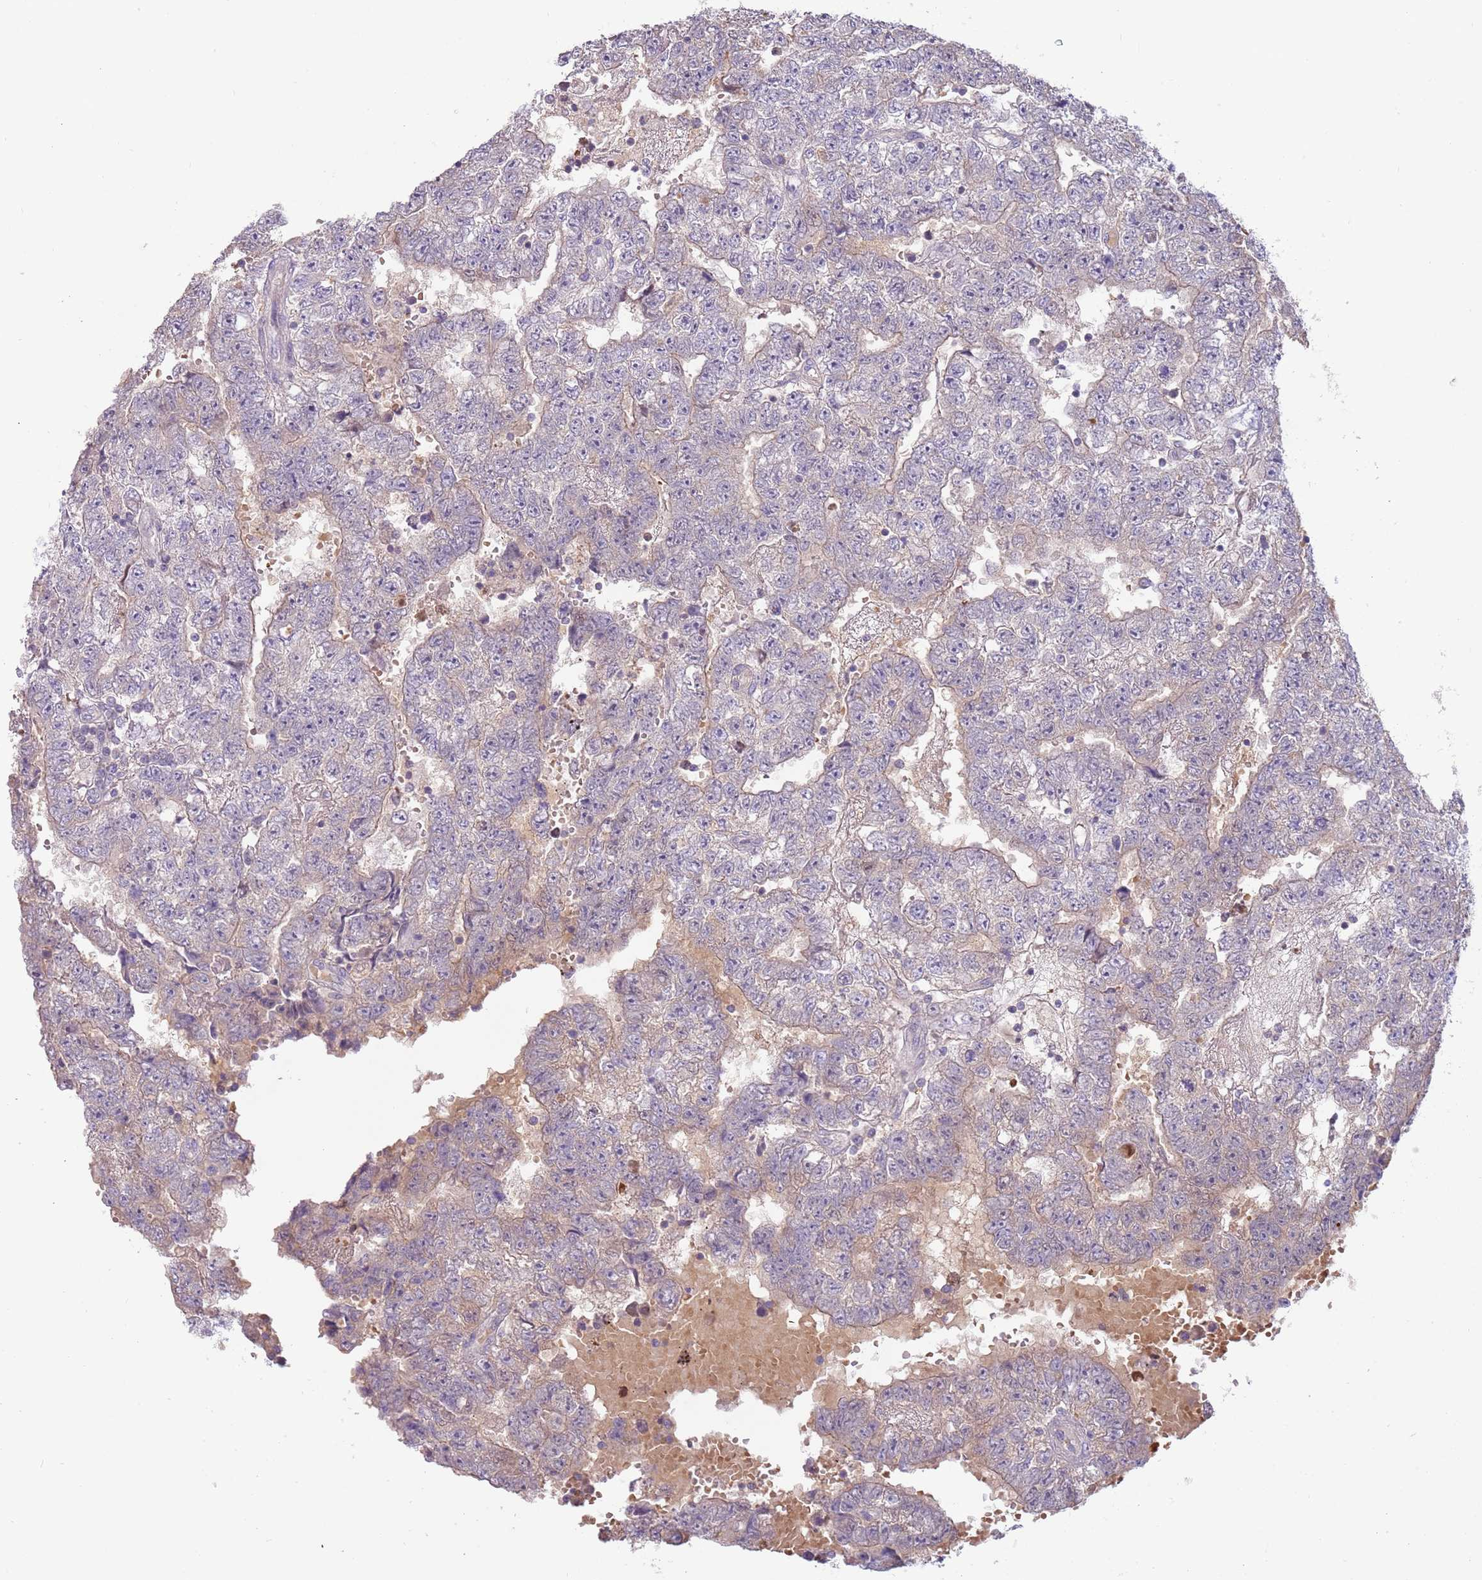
{"staining": {"intensity": "negative", "quantity": "none", "location": "none"}, "tissue": "testis cancer", "cell_type": "Tumor cells", "image_type": "cancer", "snomed": [{"axis": "morphology", "description": "Carcinoma, Embryonal, NOS"}, {"axis": "topography", "description": "Testis"}], "caption": "DAB immunohistochemical staining of embryonal carcinoma (testis) displays no significant positivity in tumor cells.", "gene": "ARHGAP5", "patient": {"sex": "male", "age": 25}}